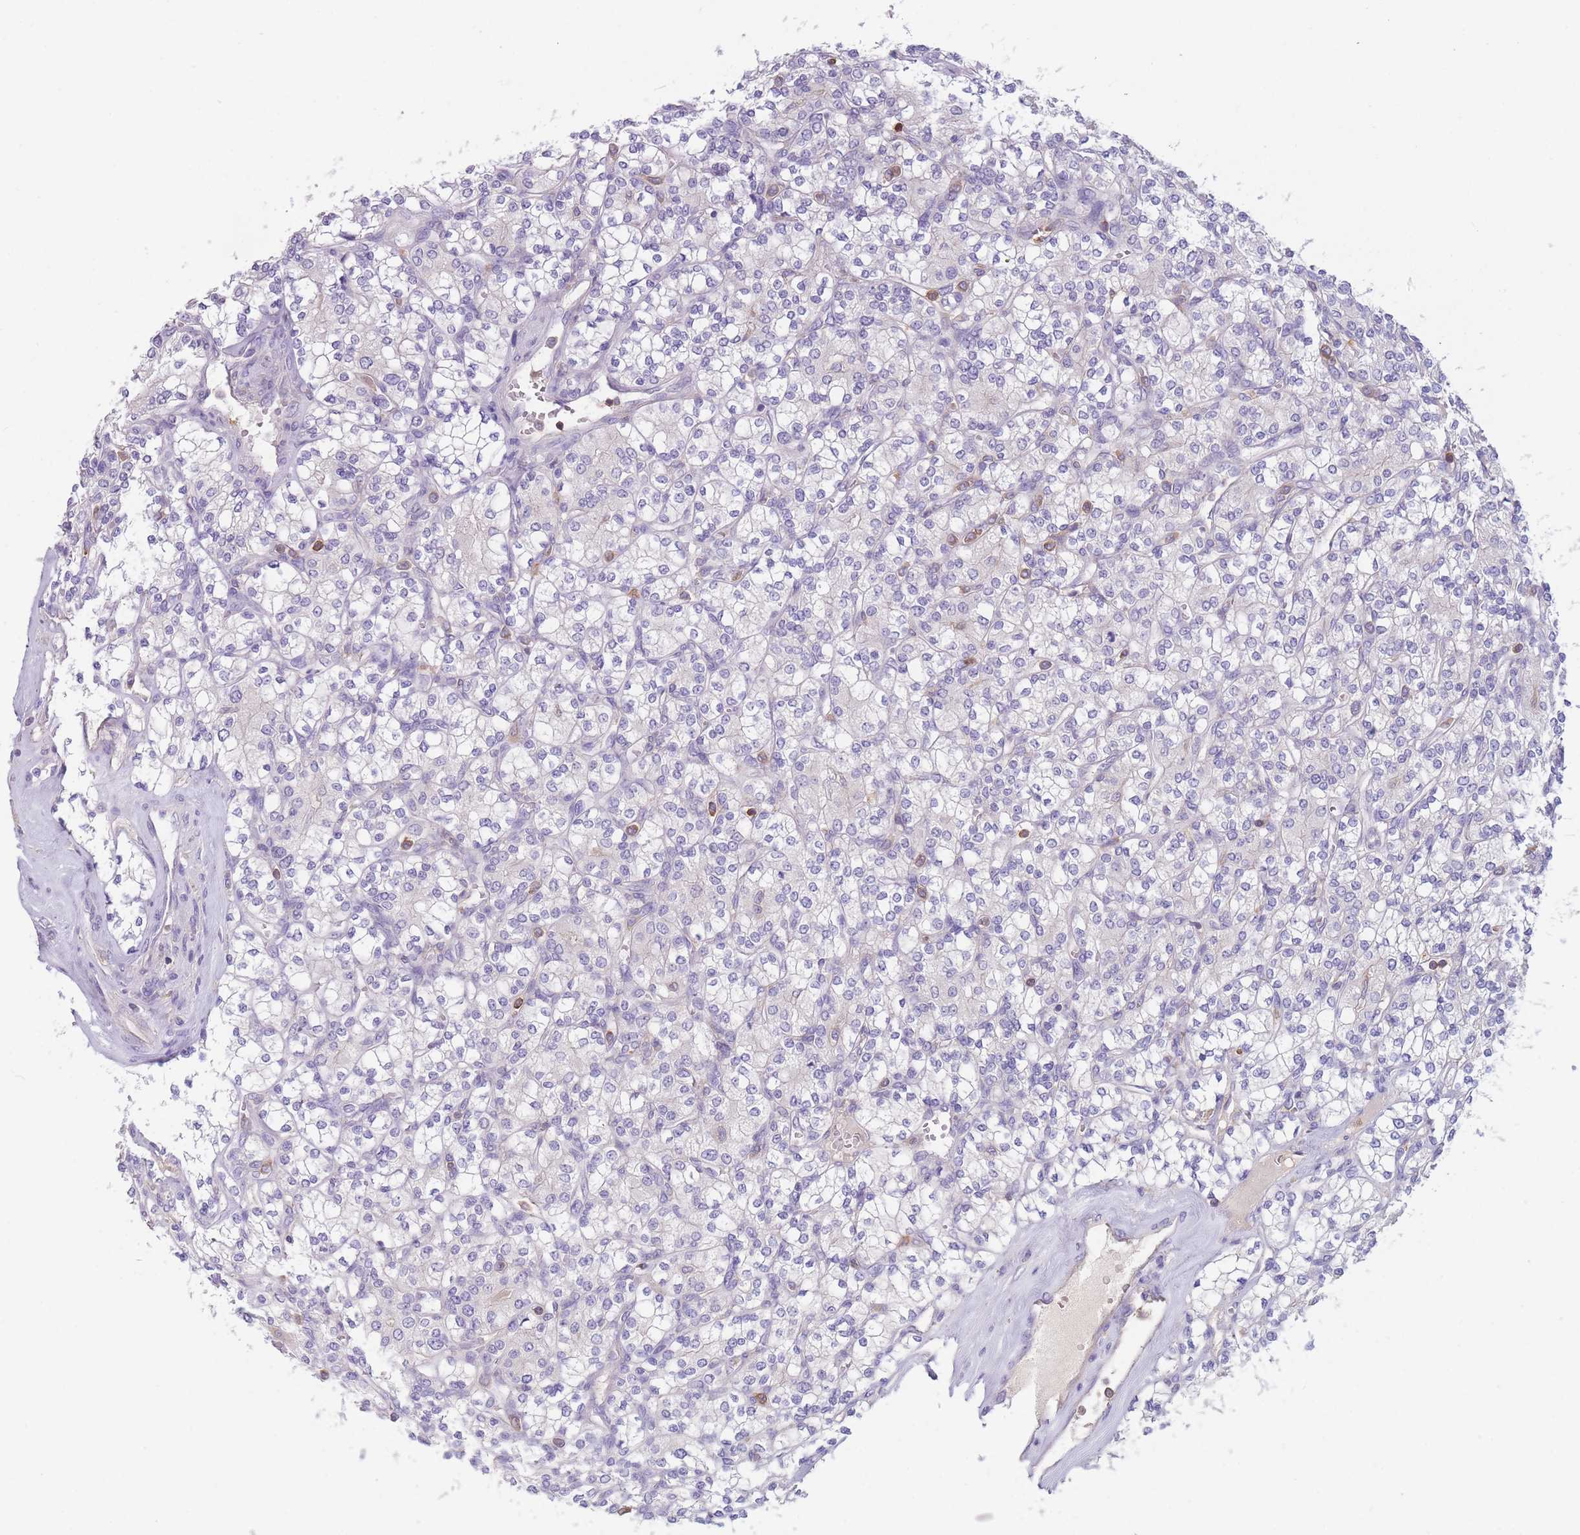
{"staining": {"intensity": "negative", "quantity": "none", "location": "none"}, "tissue": "renal cancer", "cell_type": "Tumor cells", "image_type": "cancer", "snomed": [{"axis": "morphology", "description": "Adenocarcinoma, NOS"}, {"axis": "topography", "description": "Kidney"}], "caption": "Human renal cancer stained for a protein using IHC reveals no positivity in tumor cells.", "gene": "ST3GAL4", "patient": {"sex": "male", "age": 77}}